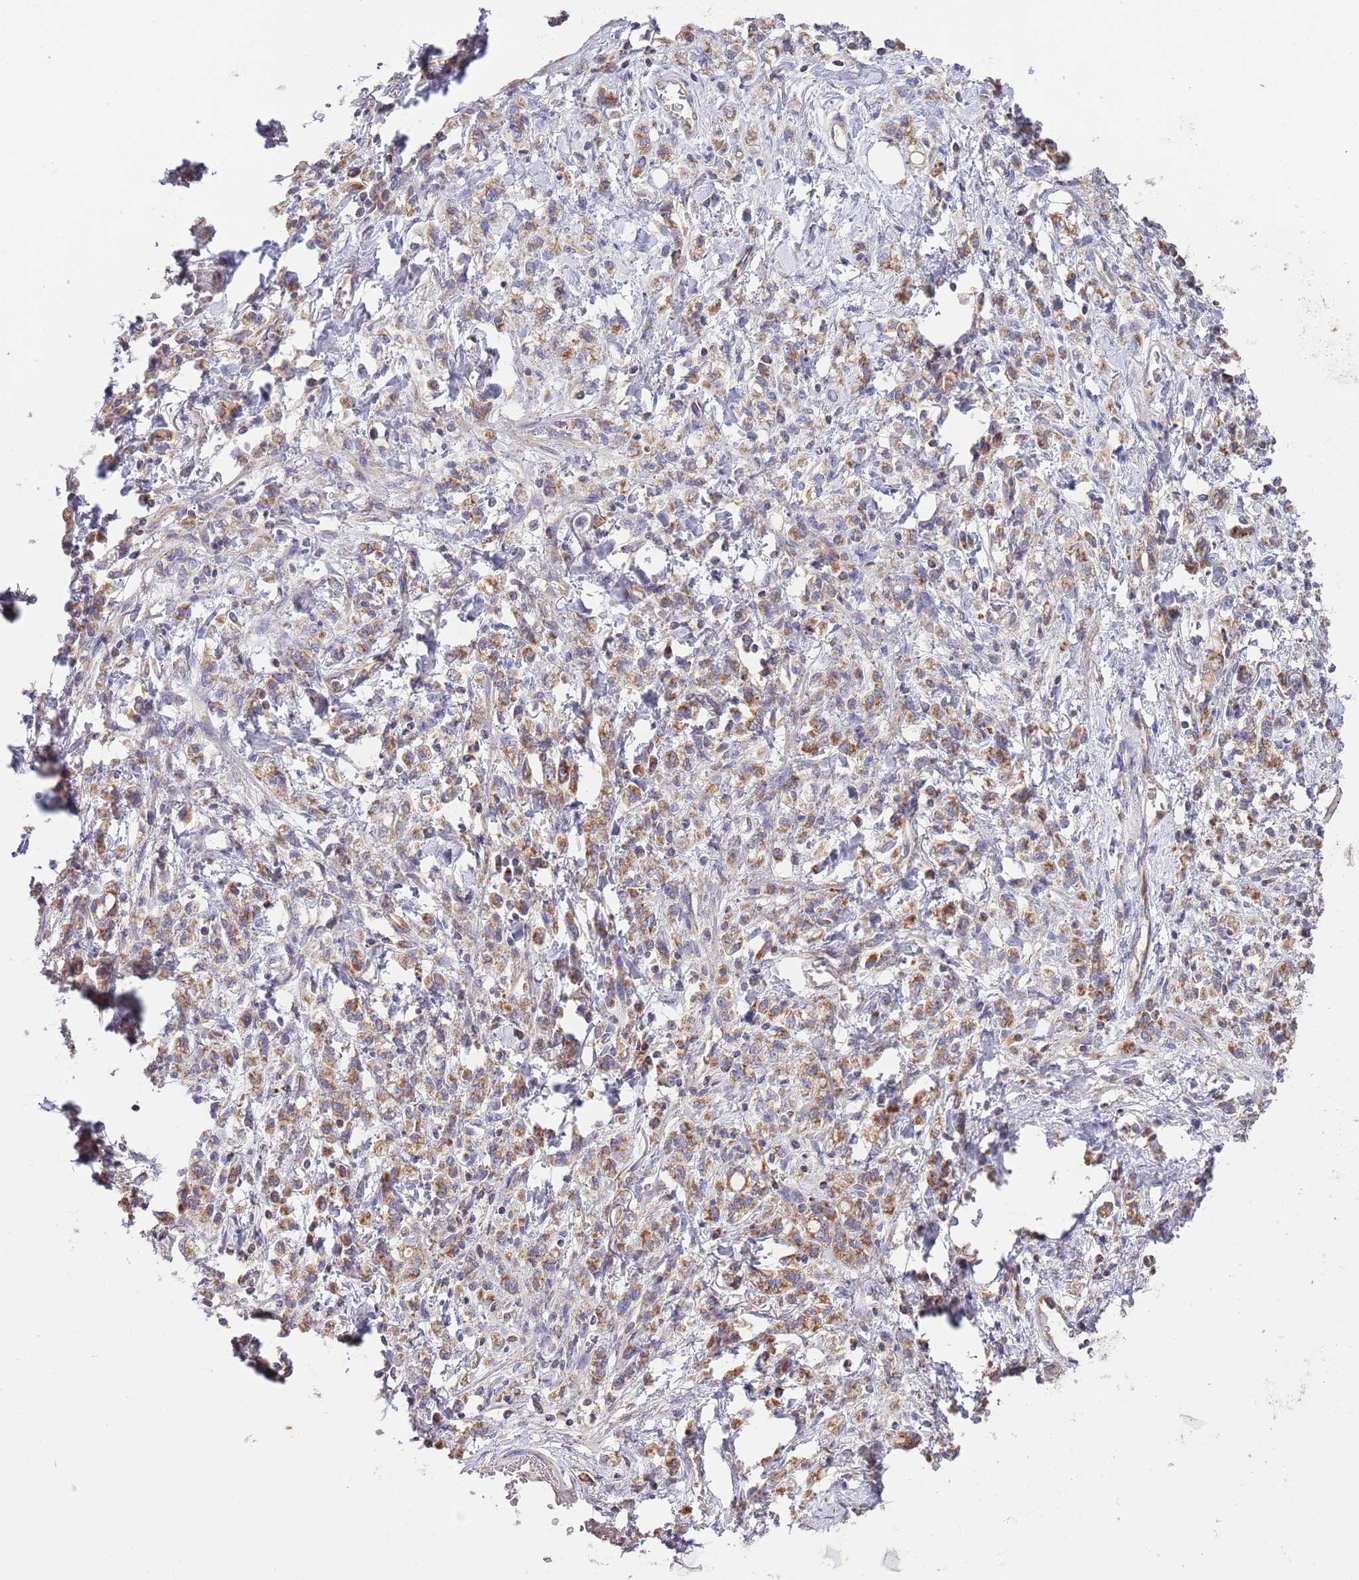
{"staining": {"intensity": "moderate", "quantity": ">75%", "location": "cytoplasmic/membranous"}, "tissue": "stomach cancer", "cell_type": "Tumor cells", "image_type": "cancer", "snomed": [{"axis": "morphology", "description": "Adenocarcinoma, NOS"}, {"axis": "topography", "description": "Stomach"}], "caption": "Protein expression by immunohistochemistry reveals moderate cytoplasmic/membranous positivity in about >75% of tumor cells in stomach adenocarcinoma.", "gene": "DNAJA3", "patient": {"sex": "male", "age": 77}}